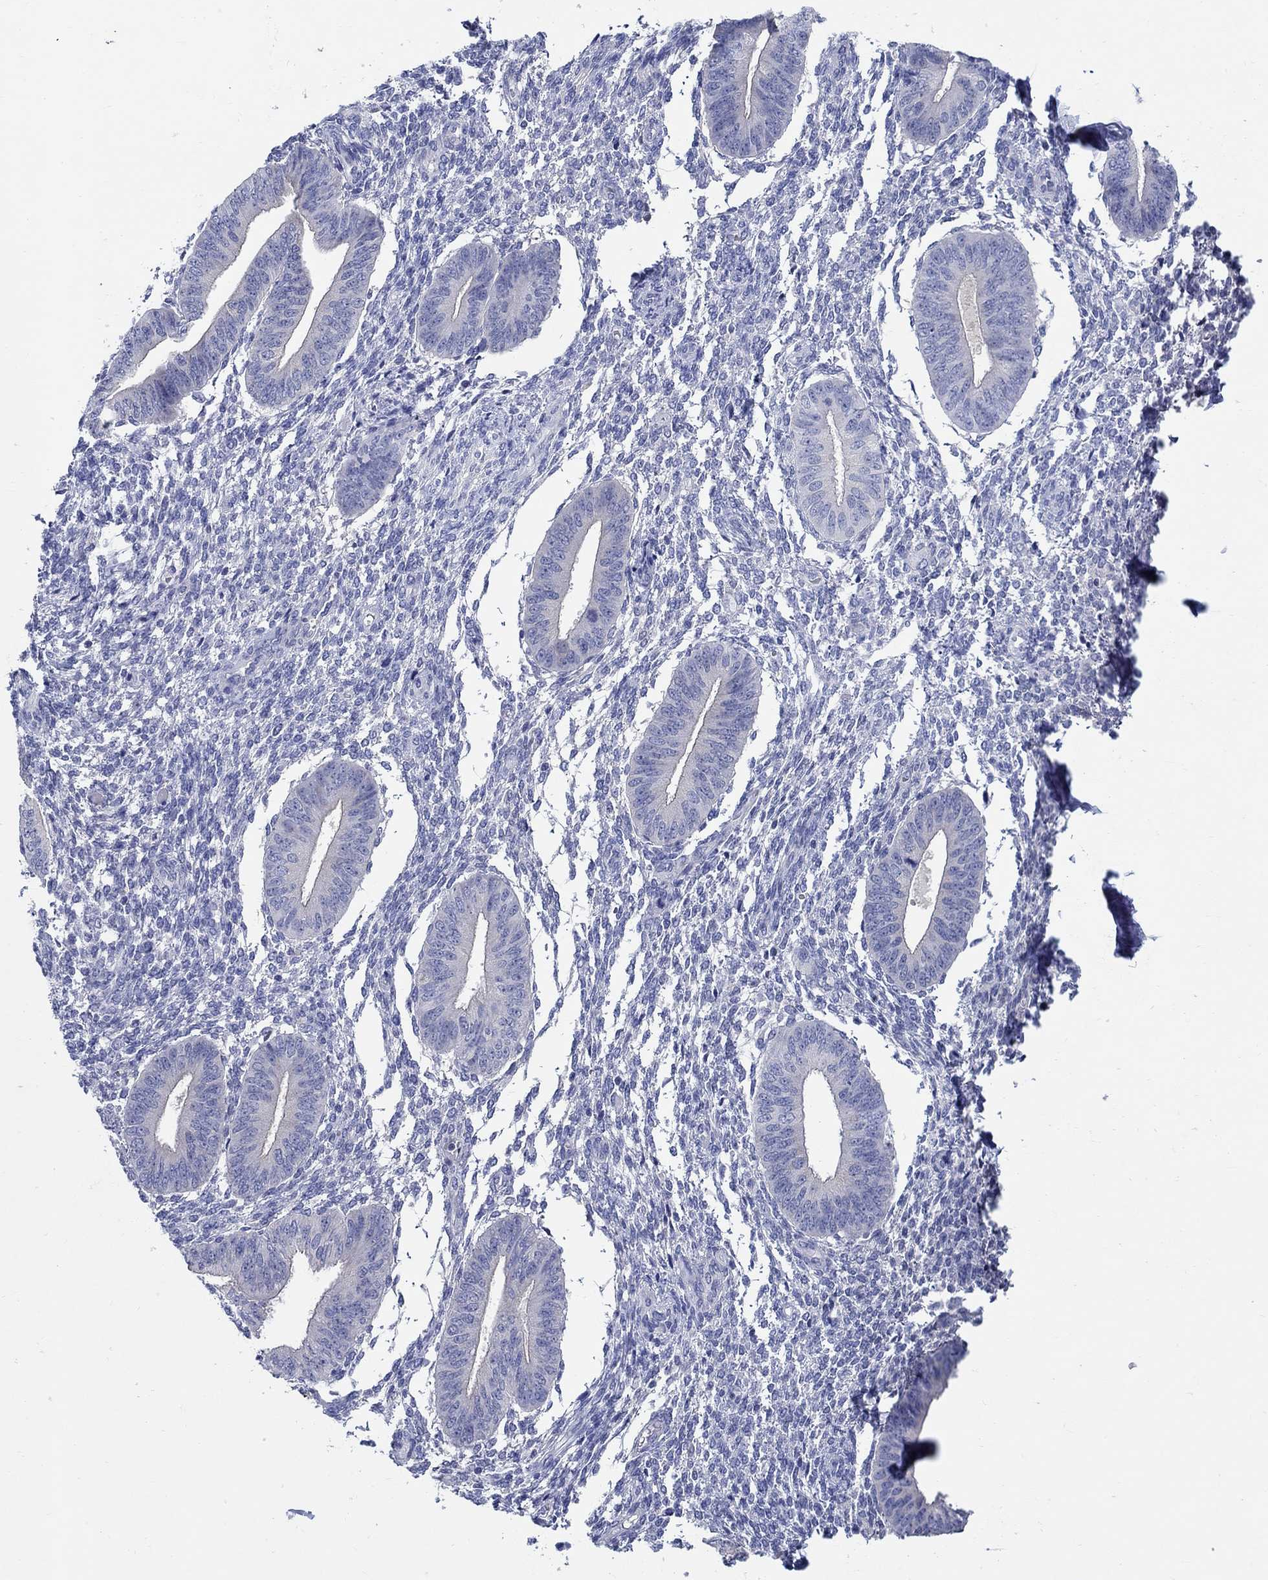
{"staining": {"intensity": "negative", "quantity": "none", "location": "none"}, "tissue": "endometrium", "cell_type": "Cells in endometrial stroma", "image_type": "normal", "snomed": [{"axis": "morphology", "description": "Normal tissue, NOS"}, {"axis": "topography", "description": "Endometrium"}], "caption": "Immunohistochemical staining of benign endometrium reveals no significant expression in cells in endometrial stroma.", "gene": "CRYGA", "patient": {"sex": "female", "age": 47}}